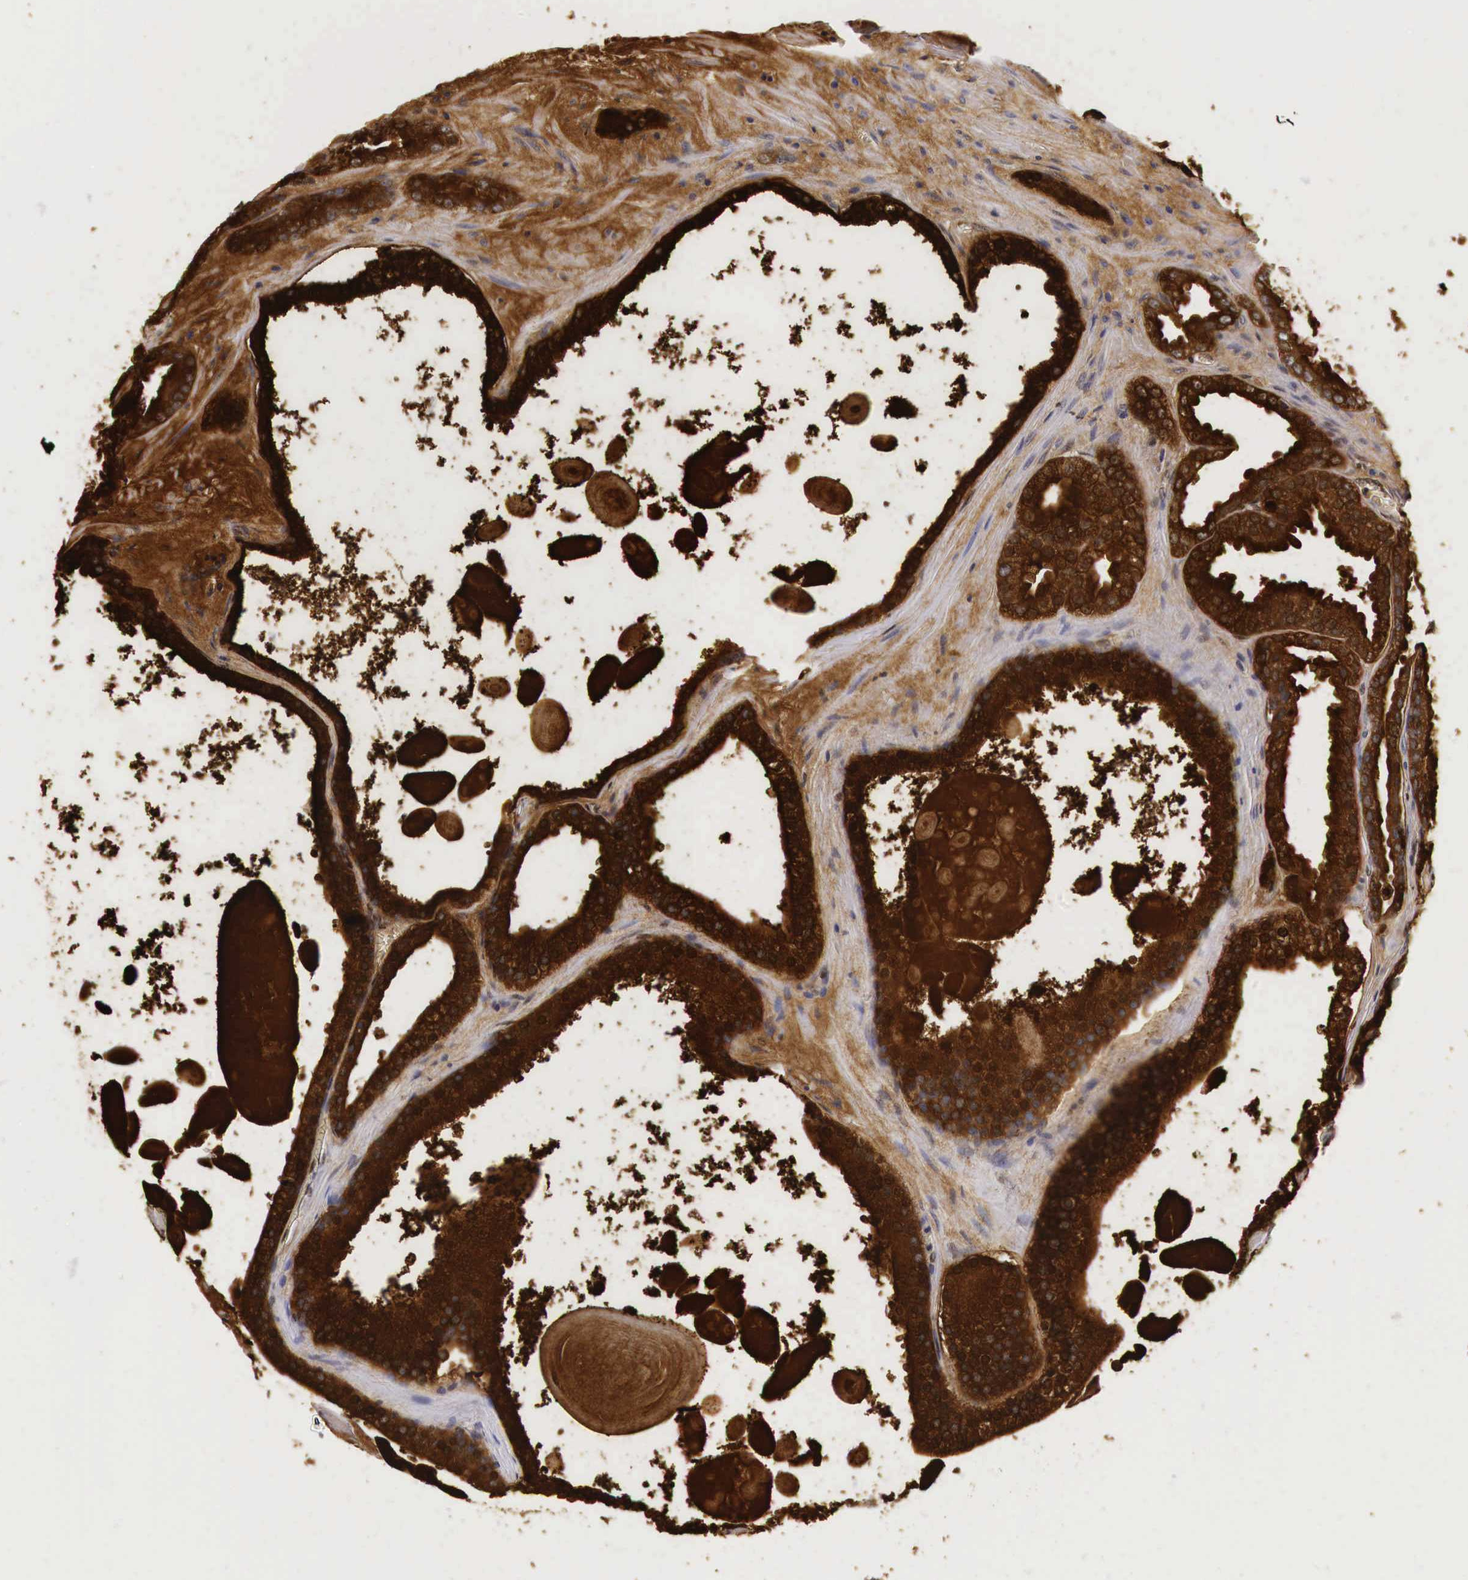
{"staining": {"intensity": "strong", "quantity": ">75%", "location": "cytoplasmic/membranous"}, "tissue": "prostate cancer", "cell_type": "Tumor cells", "image_type": "cancer", "snomed": [{"axis": "morphology", "description": "Adenocarcinoma, Medium grade"}, {"axis": "topography", "description": "Prostate"}], "caption": "Tumor cells exhibit strong cytoplasmic/membranous positivity in approximately >75% of cells in prostate cancer.", "gene": "ACP3", "patient": {"sex": "male", "age": 60}}